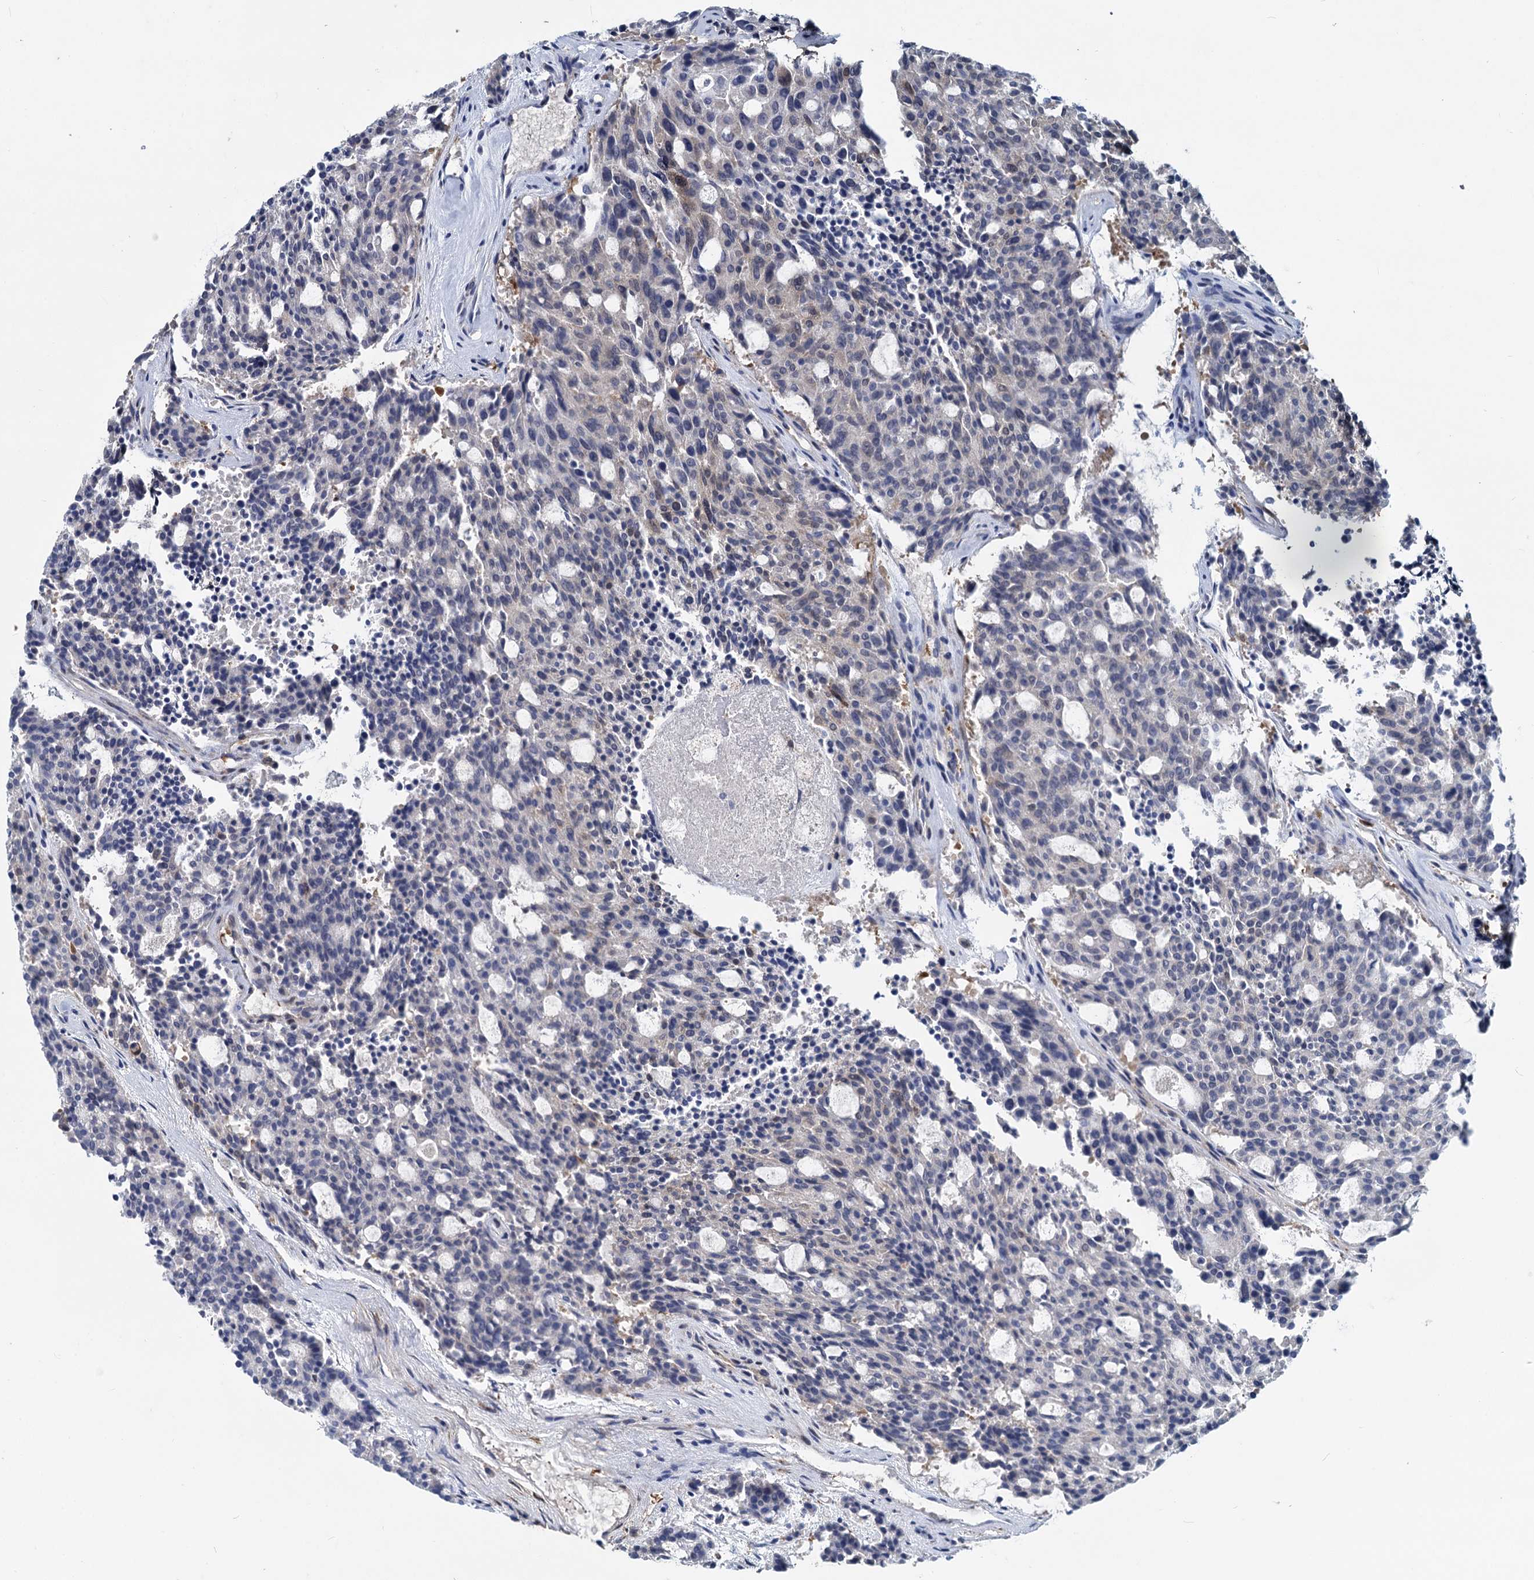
{"staining": {"intensity": "negative", "quantity": "none", "location": "none"}, "tissue": "carcinoid", "cell_type": "Tumor cells", "image_type": "cancer", "snomed": [{"axis": "morphology", "description": "Carcinoid, malignant, NOS"}, {"axis": "topography", "description": "Pancreas"}], "caption": "Immunohistochemistry of carcinoid displays no staining in tumor cells.", "gene": "GSTM3", "patient": {"sex": "female", "age": 54}}